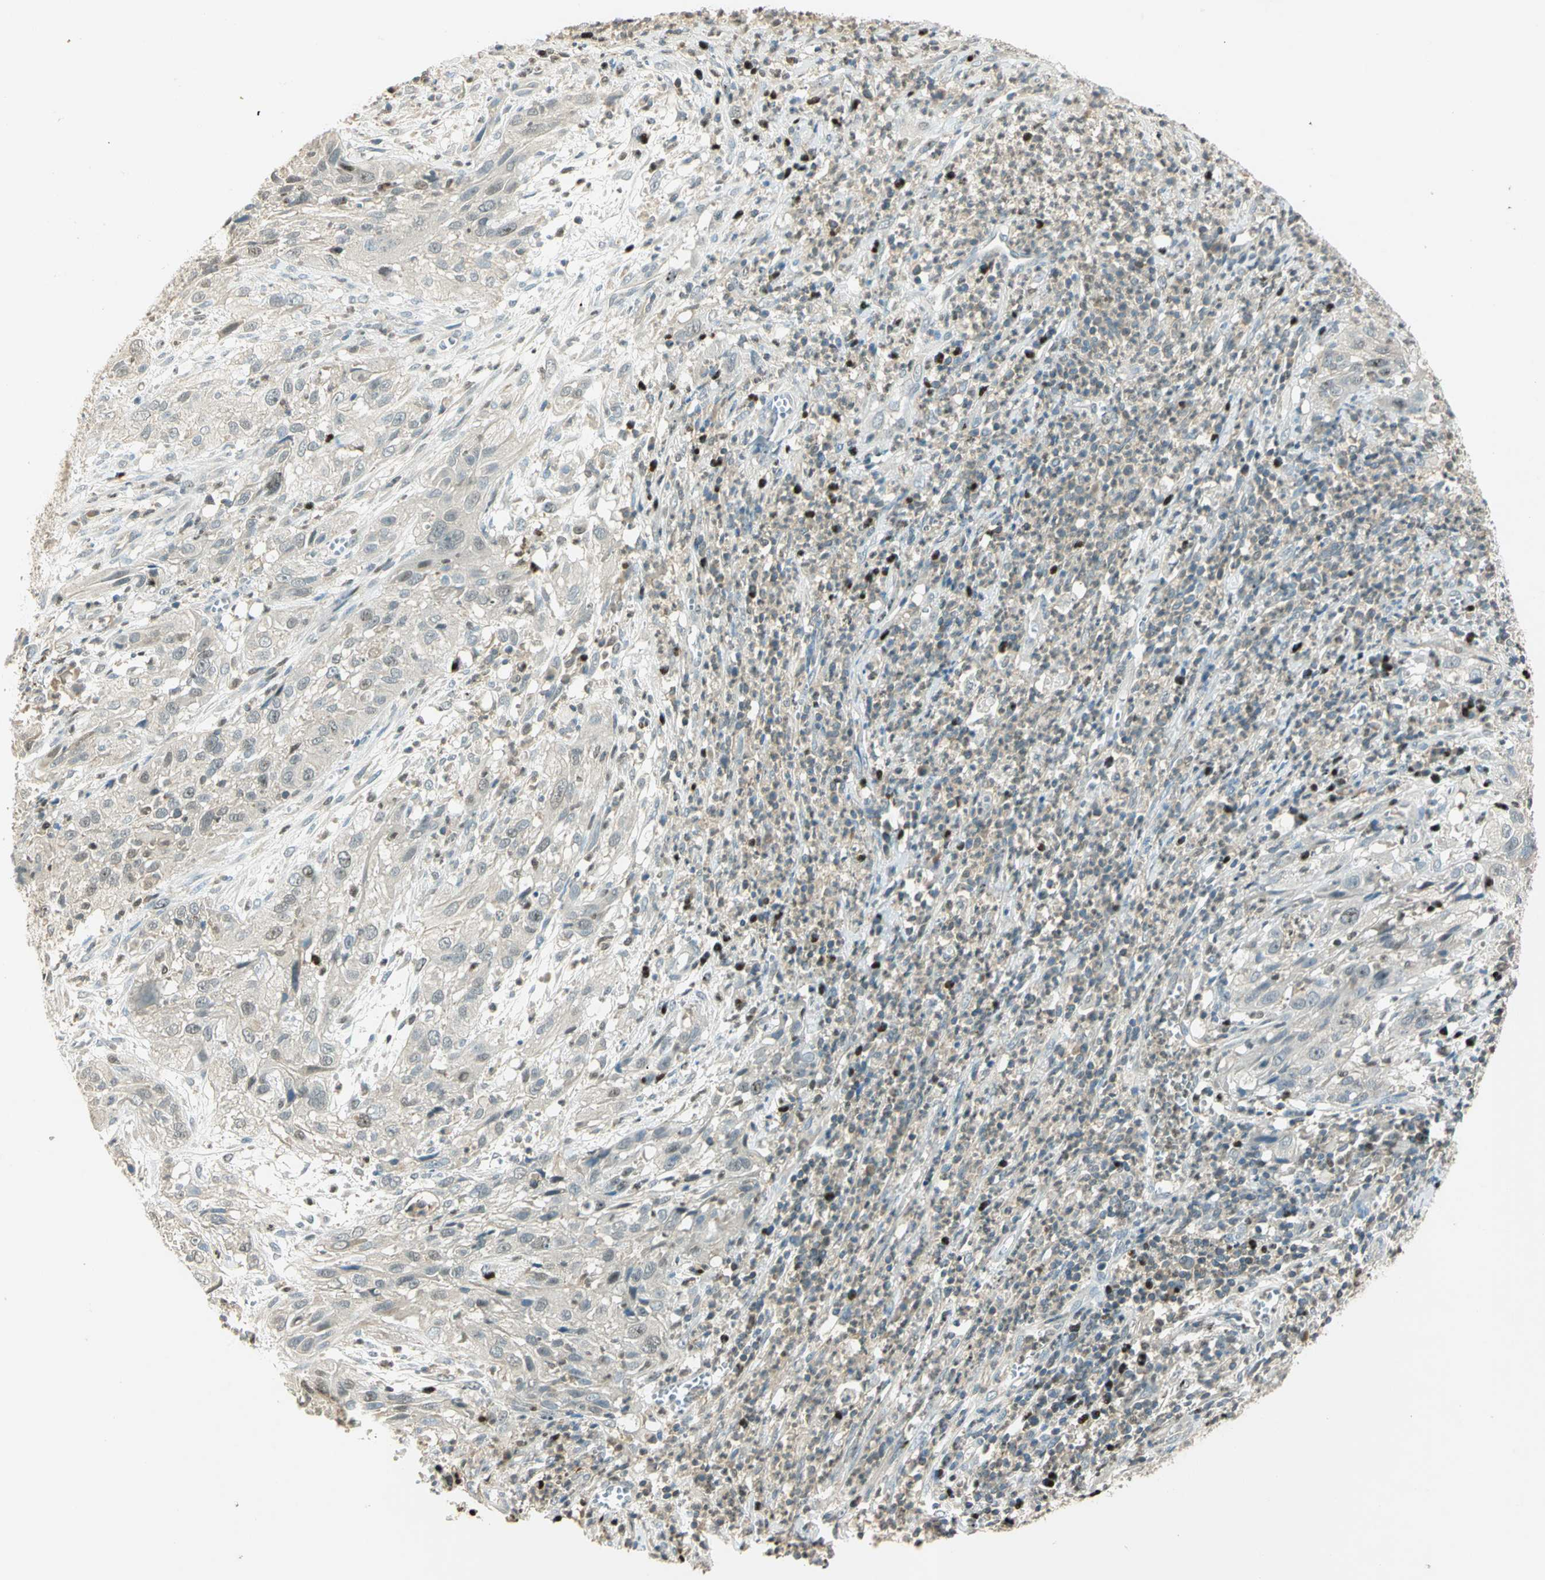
{"staining": {"intensity": "weak", "quantity": "25%-75%", "location": "cytoplasmic/membranous"}, "tissue": "cervical cancer", "cell_type": "Tumor cells", "image_type": "cancer", "snomed": [{"axis": "morphology", "description": "Squamous cell carcinoma, NOS"}, {"axis": "topography", "description": "Cervix"}], "caption": "Cervical squamous cell carcinoma stained with DAB immunohistochemistry shows low levels of weak cytoplasmic/membranous expression in approximately 25%-75% of tumor cells. The staining is performed using DAB brown chromogen to label protein expression. The nuclei are counter-stained blue using hematoxylin.", "gene": "BIRC2", "patient": {"sex": "female", "age": 32}}